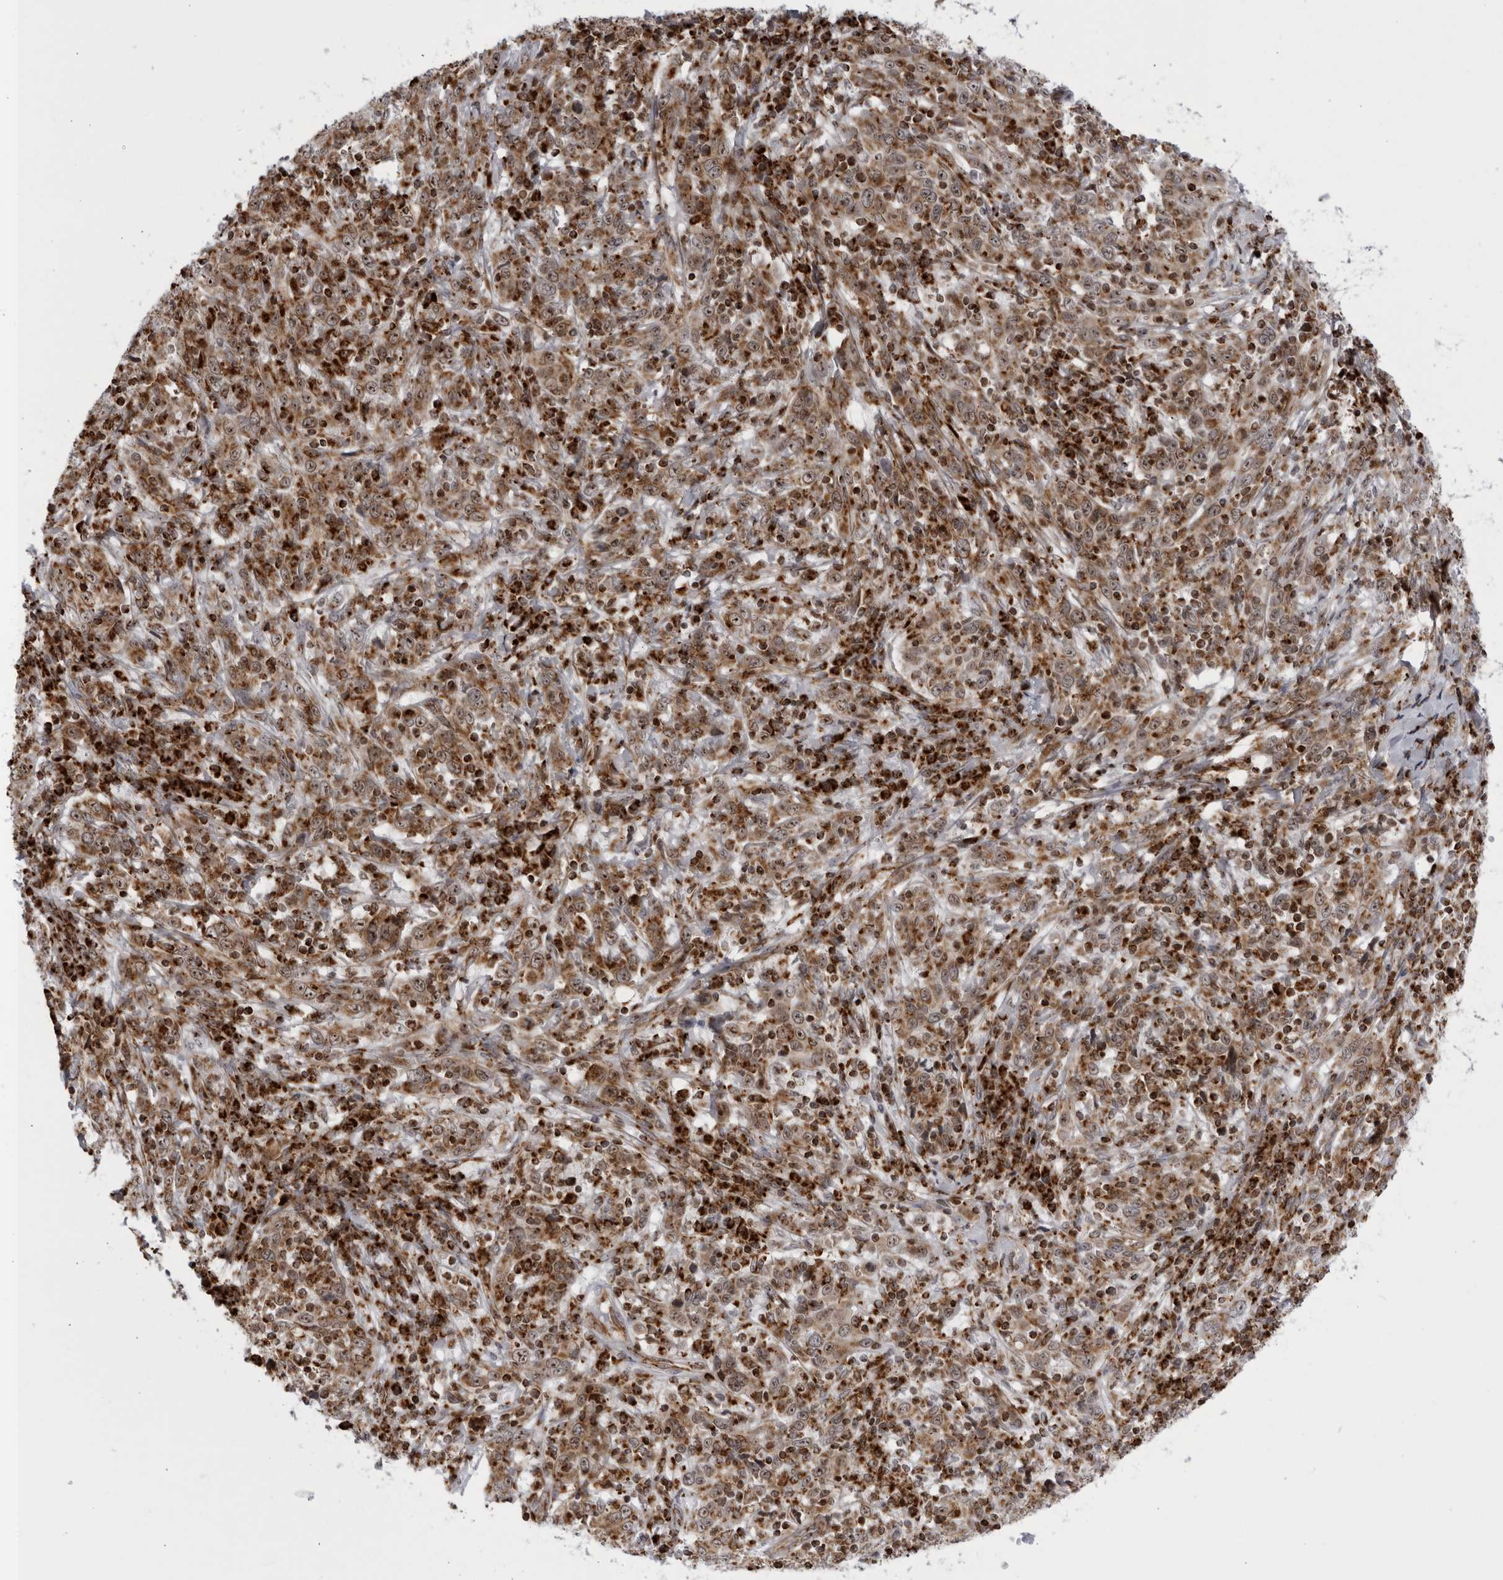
{"staining": {"intensity": "moderate", "quantity": ">75%", "location": "cytoplasmic/membranous,nuclear"}, "tissue": "cervical cancer", "cell_type": "Tumor cells", "image_type": "cancer", "snomed": [{"axis": "morphology", "description": "Squamous cell carcinoma, NOS"}, {"axis": "topography", "description": "Cervix"}], "caption": "Immunohistochemical staining of human squamous cell carcinoma (cervical) demonstrates medium levels of moderate cytoplasmic/membranous and nuclear protein staining in approximately >75% of tumor cells.", "gene": "RBM34", "patient": {"sex": "female", "age": 46}}